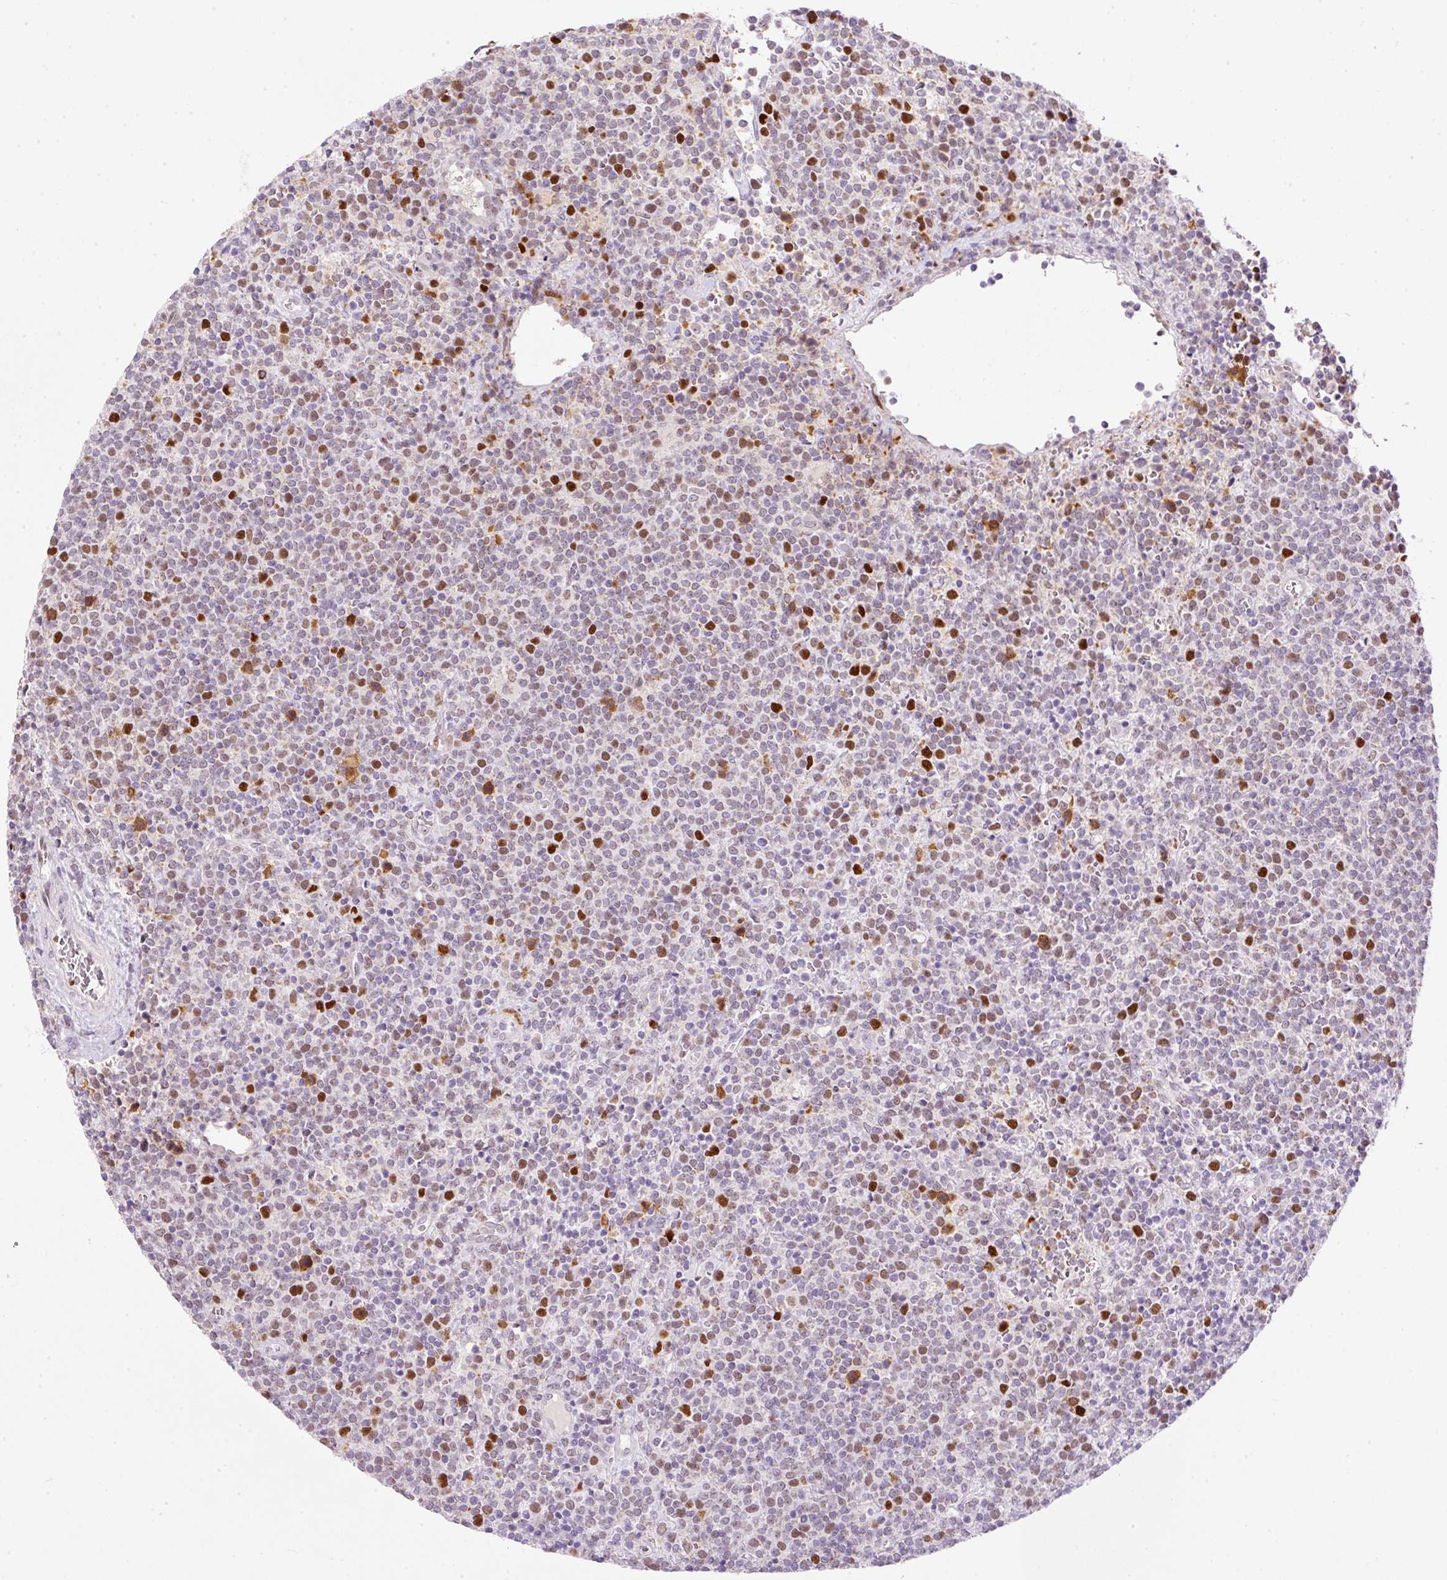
{"staining": {"intensity": "moderate", "quantity": "25%-75%", "location": "nuclear"}, "tissue": "lymphoma", "cell_type": "Tumor cells", "image_type": "cancer", "snomed": [{"axis": "morphology", "description": "Malignant lymphoma, non-Hodgkin's type, High grade"}, {"axis": "topography", "description": "Lymph node"}], "caption": "About 25%-75% of tumor cells in high-grade malignant lymphoma, non-Hodgkin's type show moderate nuclear protein positivity as visualized by brown immunohistochemical staining.", "gene": "KPNA2", "patient": {"sex": "male", "age": 61}}